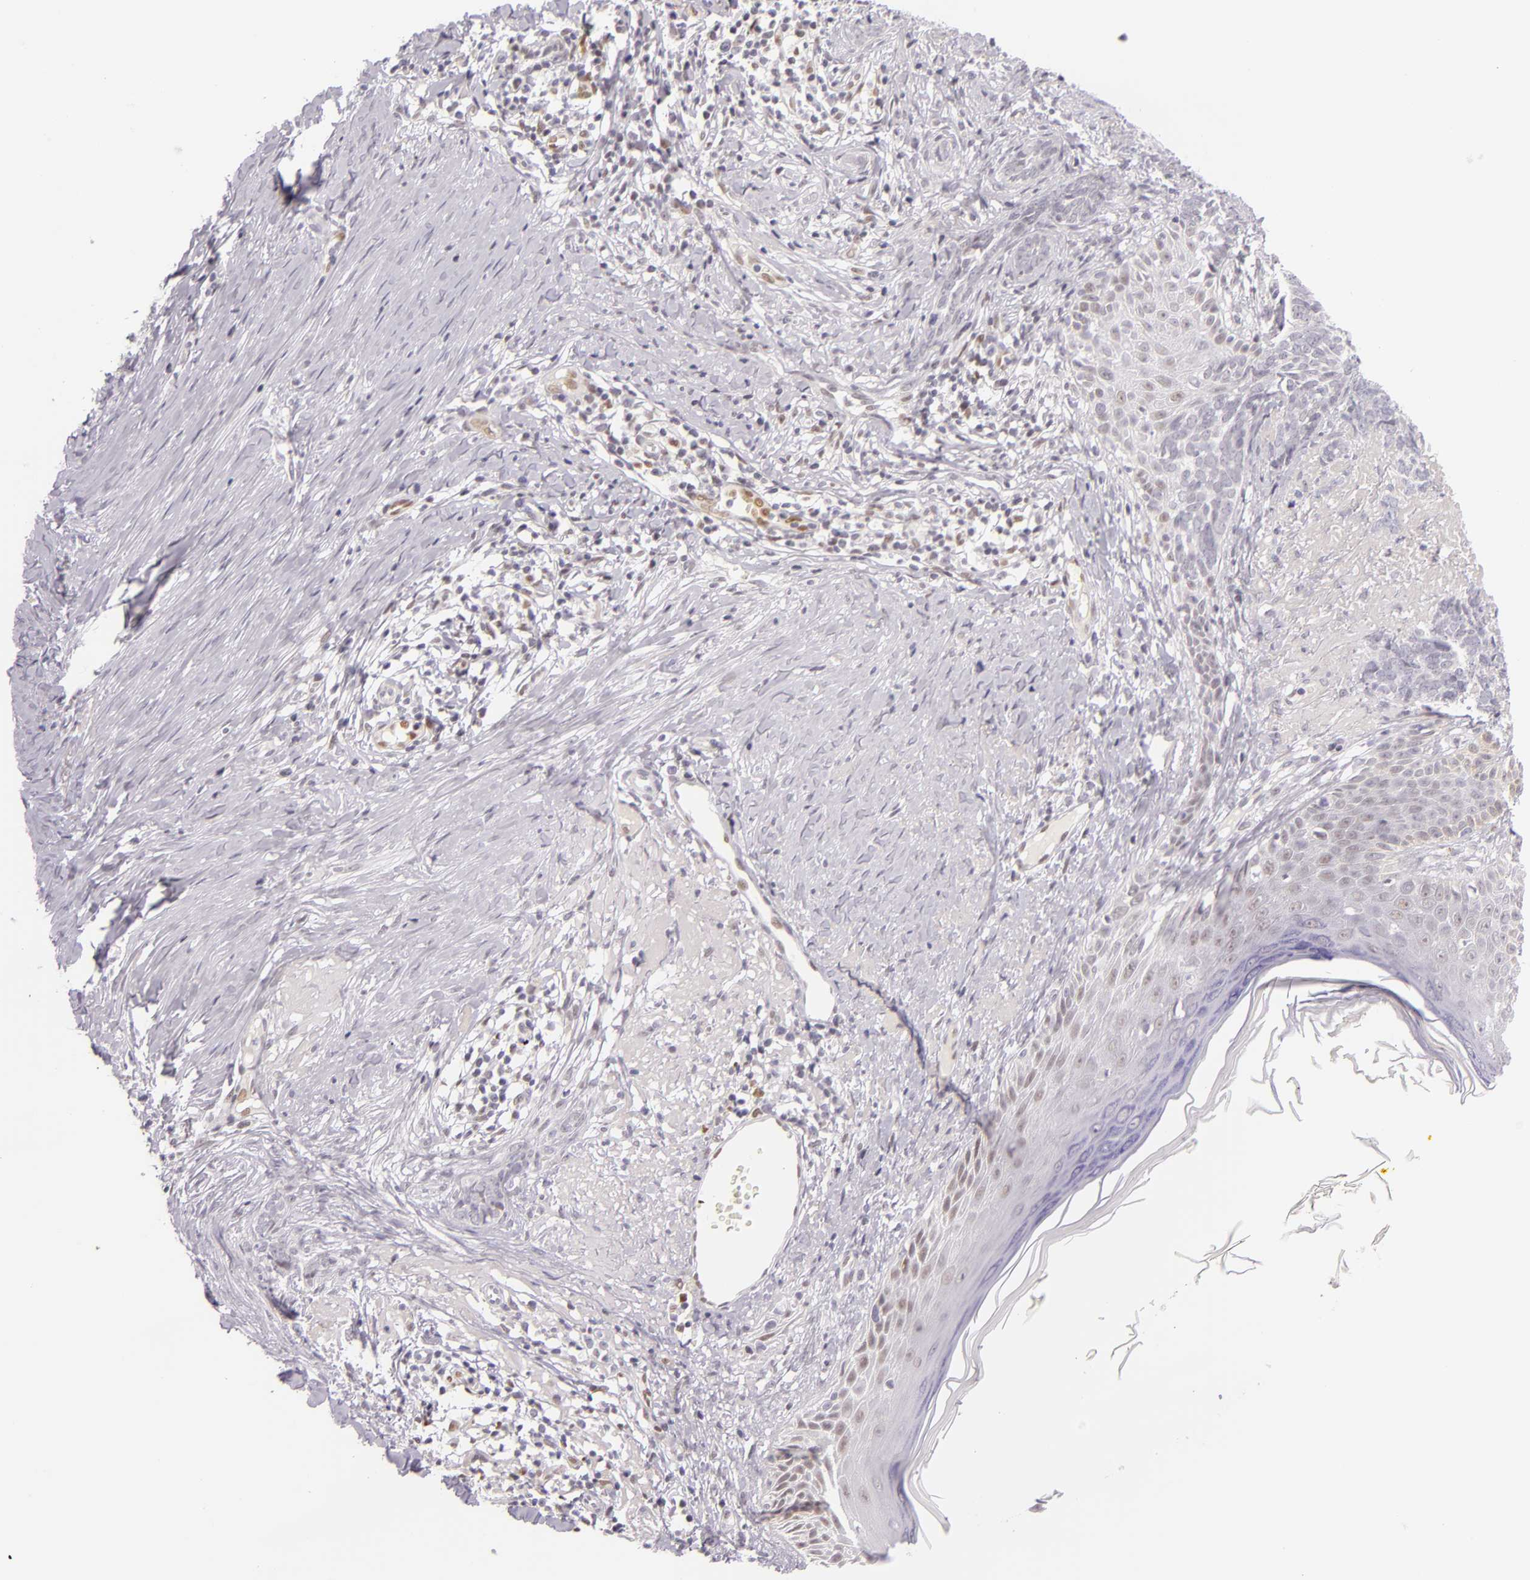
{"staining": {"intensity": "negative", "quantity": "none", "location": "none"}, "tissue": "skin cancer", "cell_type": "Tumor cells", "image_type": "cancer", "snomed": [{"axis": "morphology", "description": "Basal cell carcinoma"}, {"axis": "topography", "description": "Skin"}], "caption": "The IHC micrograph has no significant expression in tumor cells of basal cell carcinoma (skin) tissue.", "gene": "BCL3", "patient": {"sex": "female", "age": 81}}